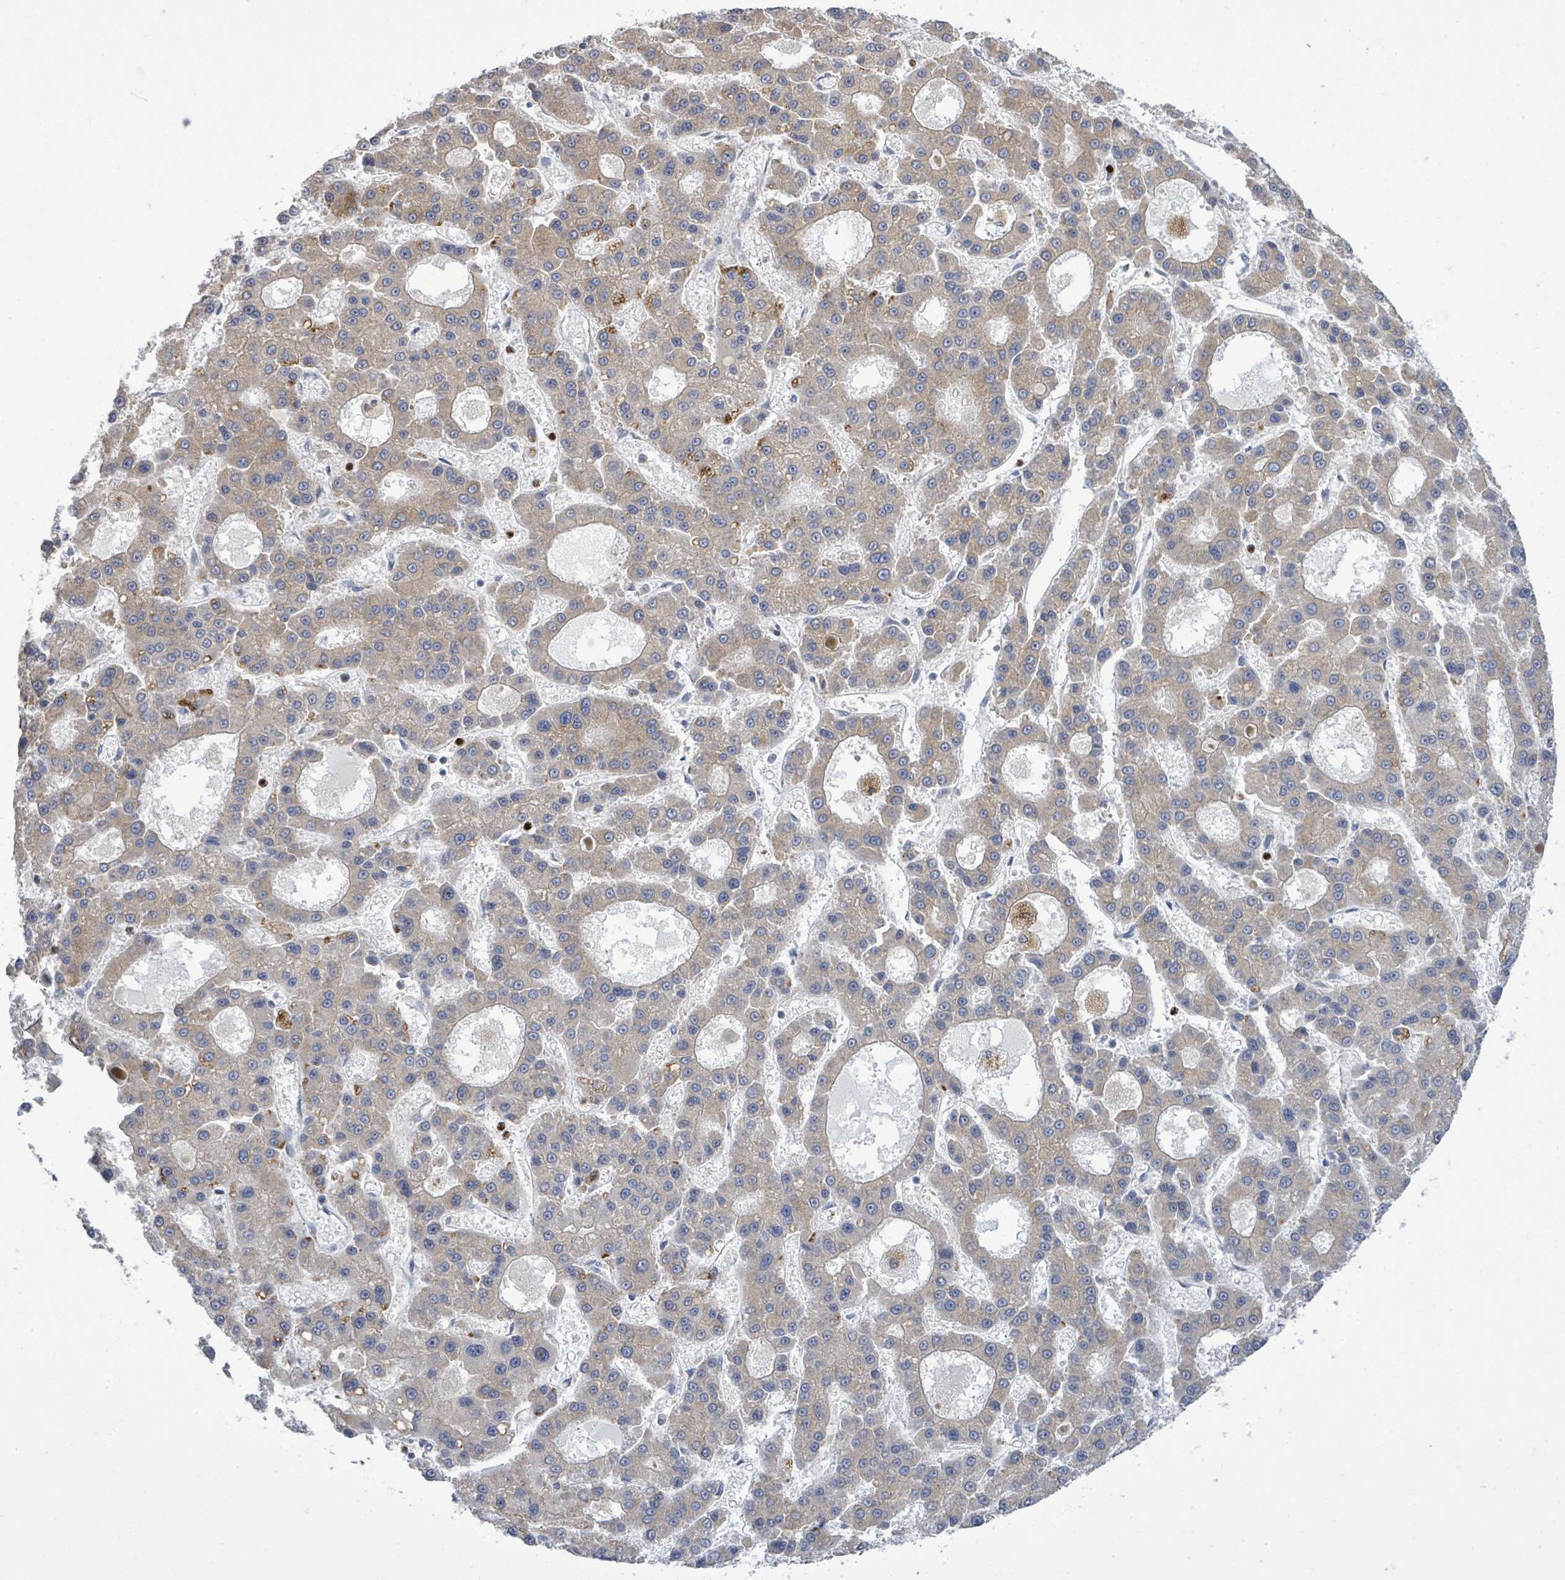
{"staining": {"intensity": "moderate", "quantity": ">75%", "location": "cytoplasmic/membranous"}, "tissue": "liver cancer", "cell_type": "Tumor cells", "image_type": "cancer", "snomed": [{"axis": "morphology", "description": "Carcinoma, Hepatocellular, NOS"}, {"axis": "topography", "description": "Liver"}], "caption": "Liver hepatocellular carcinoma stained with DAB (3,3'-diaminobenzidine) immunohistochemistry exhibits medium levels of moderate cytoplasmic/membranous expression in about >75% of tumor cells.", "gene": "SAR1A", "patient": {"sex": "male", "age": 70}}